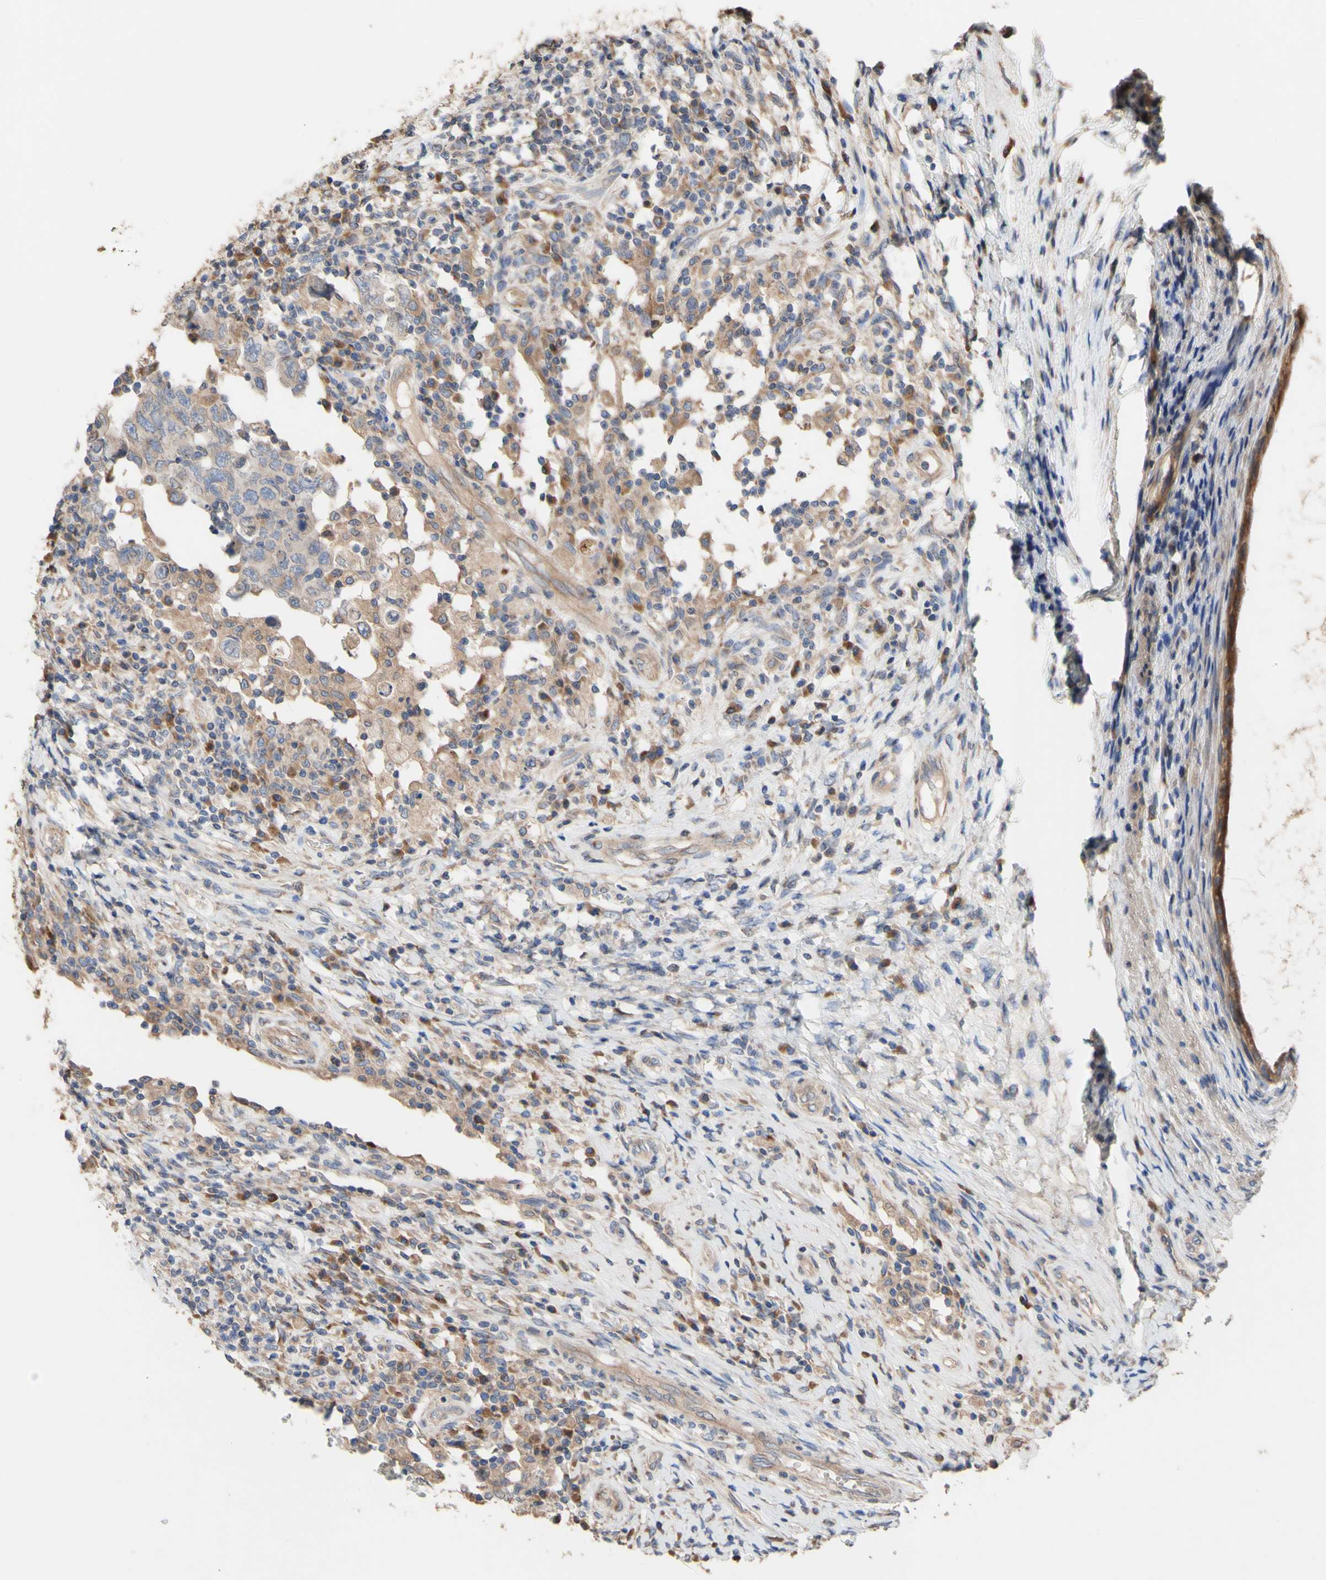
{"staining": {"intensity": "weak", "quantity": "25%-75%", "location": "cytoplasmic/membranous"}, "tissue": "testis cancer", "cell_type": "Tumor cells", "image_type": "cancer", "snomed": [{"axis": "morphology", "description": "Carcinoma, Embryonal, NOS"}, {"axis": "topography", "description": "Testis"}], "caption": "The micrograph demonstrates a brown stain indicating the presence of a protein in the cytoplasmic/membranous of tumor cells in testis cancer (embryonal carcinoma).", "gene": "NECTIN3", "patient": {"sex": "male", "age": 26}}